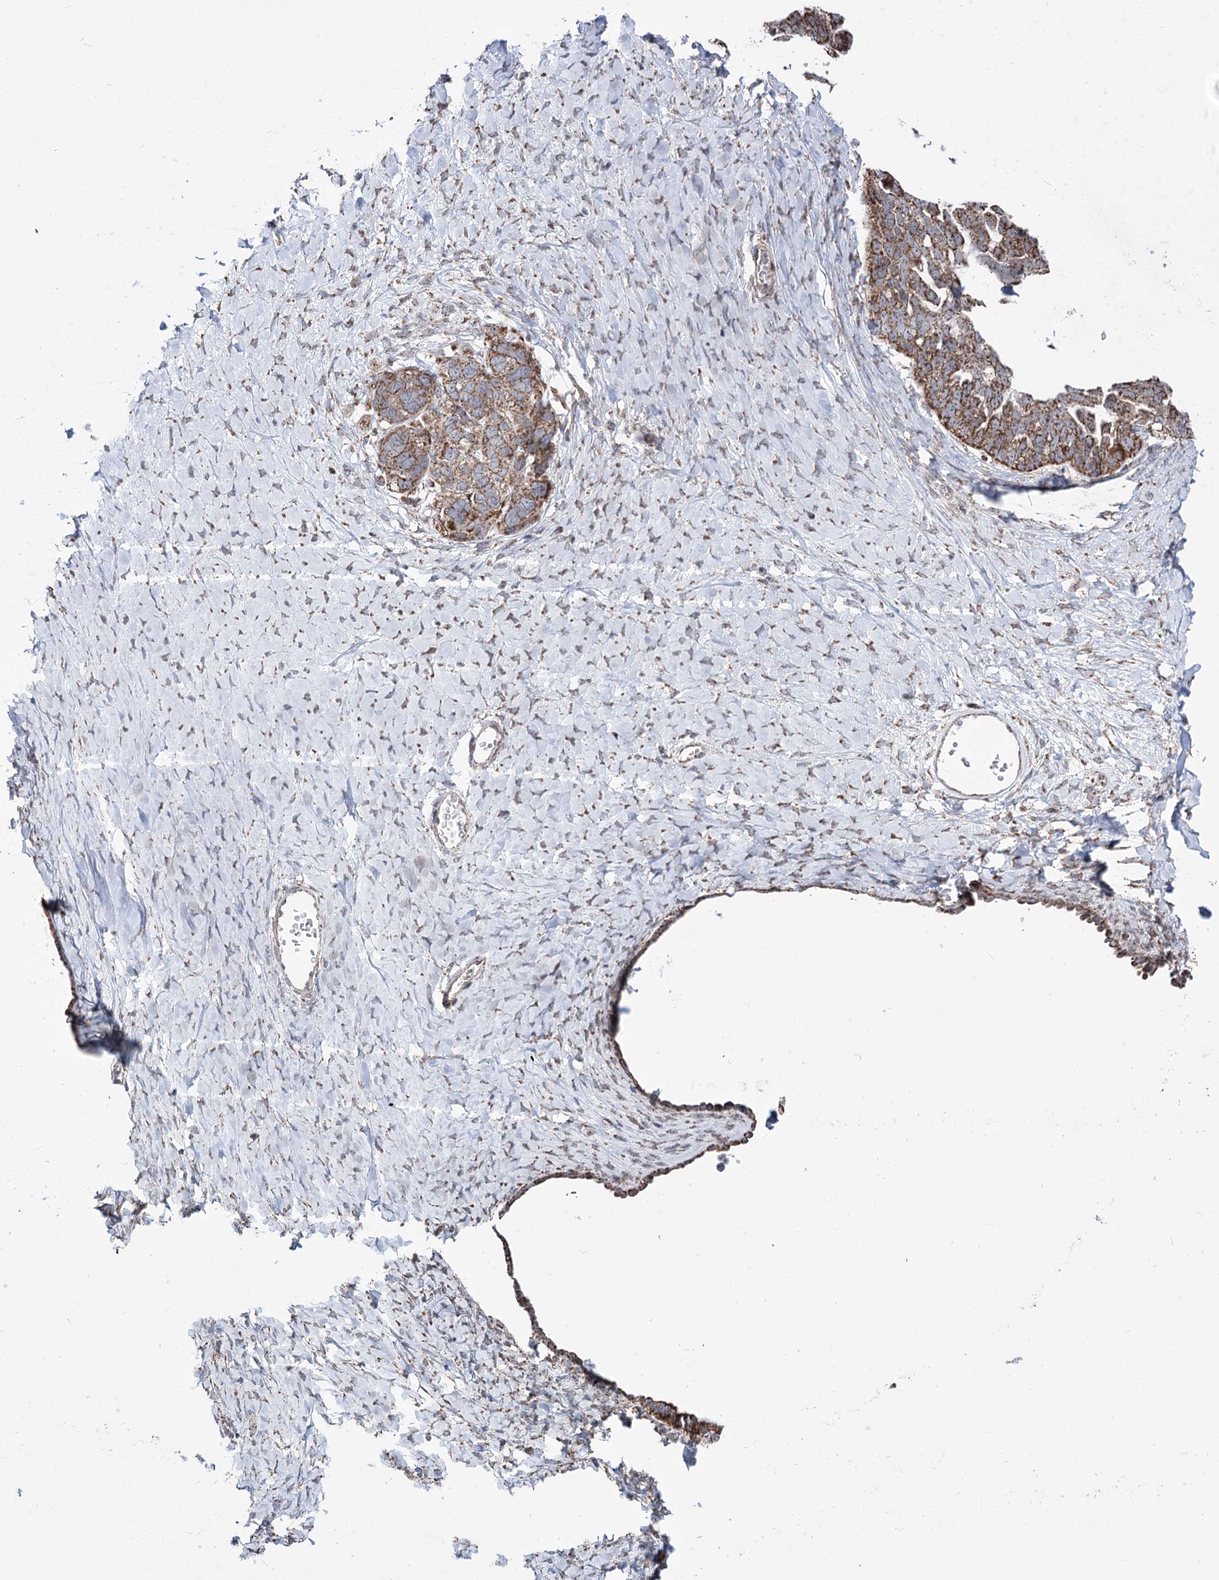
{"staining": {"intensity": "moderate", "quantity": ">75%", "location": "cytoplasmic/membranous"}, "tissue": "ovarian cancer", "cell_type": "Tumor cells", "image_type": "cancer", "snomed": [{"axis": "morphology", "description": "Cystadenocarcinoma, serous, NOS"}, {"axis": "topography", "description": "Ovary"}], "caption": "About >75% of tumor cells in human serous cystadenocarcinoma (ovarian) demonstrate moderate cytoplasmic/membranous protein staining as visualized by brown immunohistochemical staining.", "gene": "CREB3L4", "patient": {"sex": "female", "age": 79}}